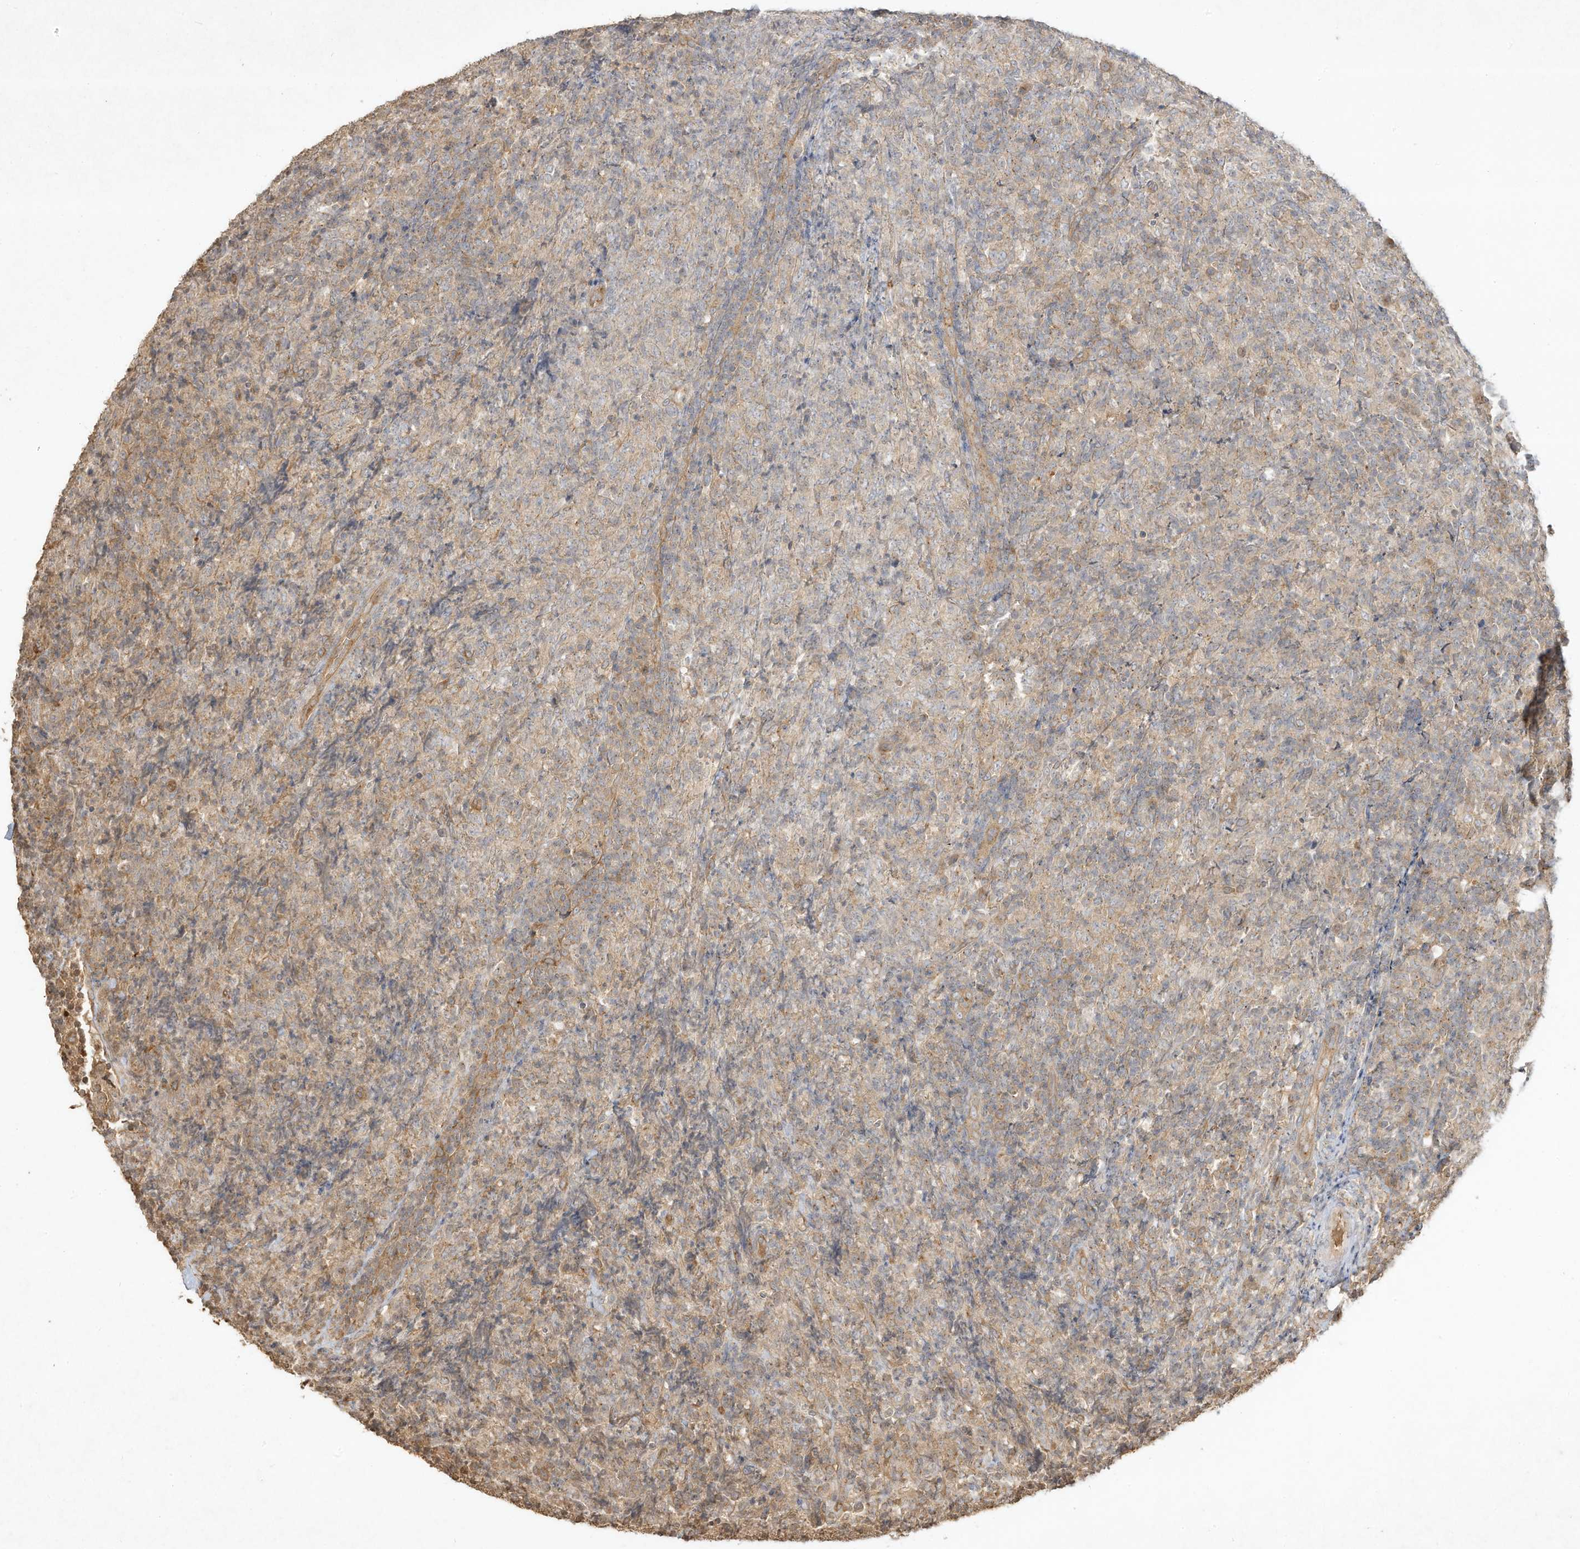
{"staining": {"intensity": "weak", "quantity": "<25%", "location": "cytoplasmic/membranous"}, "tissue": "lymphoma", "cell_type": "Tumor cells", "image_type": "cancer", "snomed": [{"axis": "morphology", "description": "Malignant lymphoma, non-Hodgkin's type, High grade"}, {"axis": "topography", "description": "Tonsil"}], "caption": "A high-resolution histopathology image shows immunohistochemistry (IHC) staining of malignant lymphoma, non-Hodgkin's type (high-grade), which shows no significant positivity in tumor cells.", "gene": "DYNC1I2", "patient": {"sex": "female", "age": 36}}